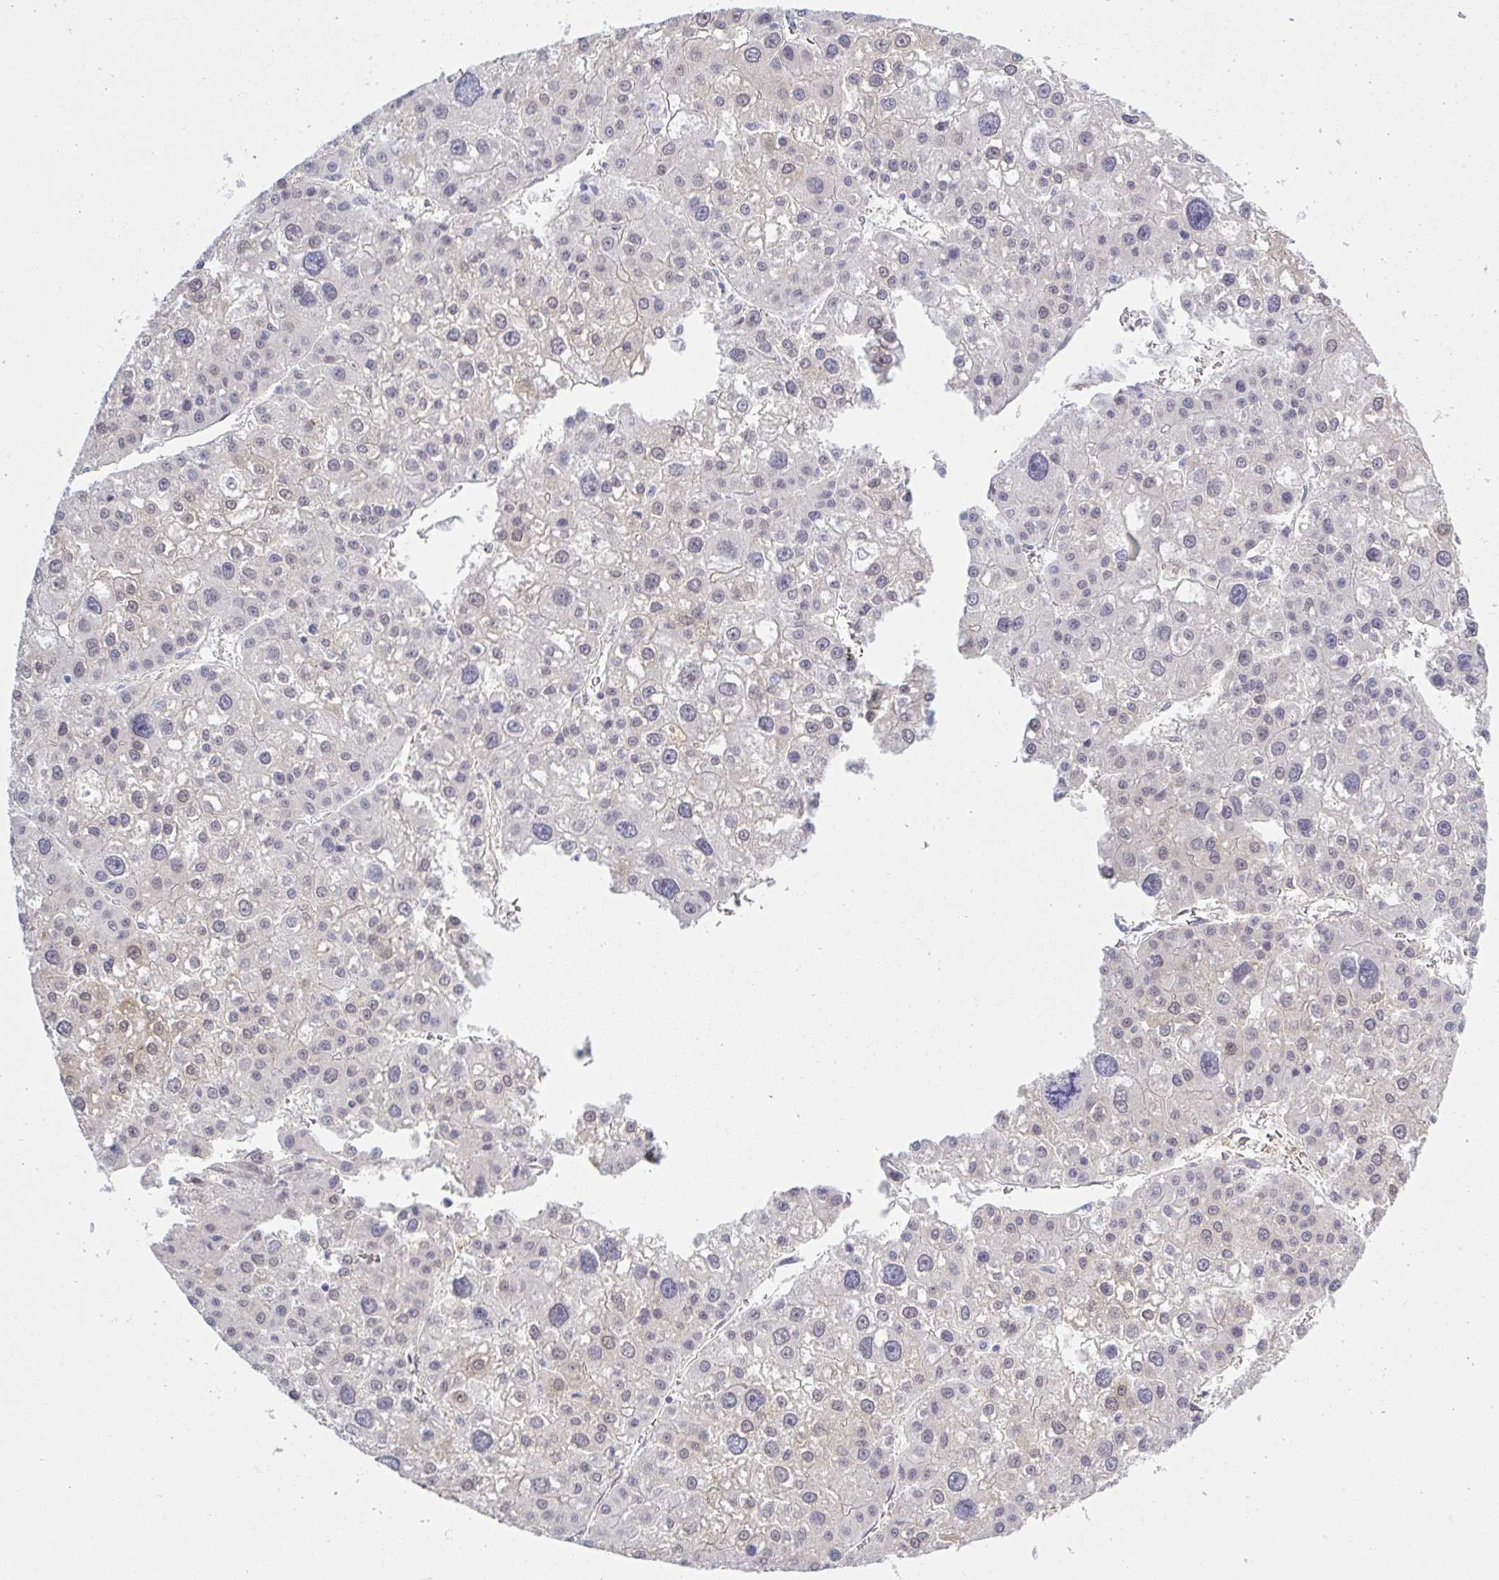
{"staining": {"intensity": "weak", "quantity": "<25%", "location": "nuclear"}, "tissue": "liver cancer", "cell_type": "Tumor cells", "image_type": "cancer", "snomed": [{"axis": "morphology", "description": "Carcinoma, Hepatocellular, NOS"}, {"axis": "topography", "description": "Liver"}], "caption": "This is an immunohistochemistry (IHC) photomicrograph of human liver cancer. There is no expression in tumor cells.", "gene": "MFSD4A", "patient": {"sex": "male", "age": 73}}